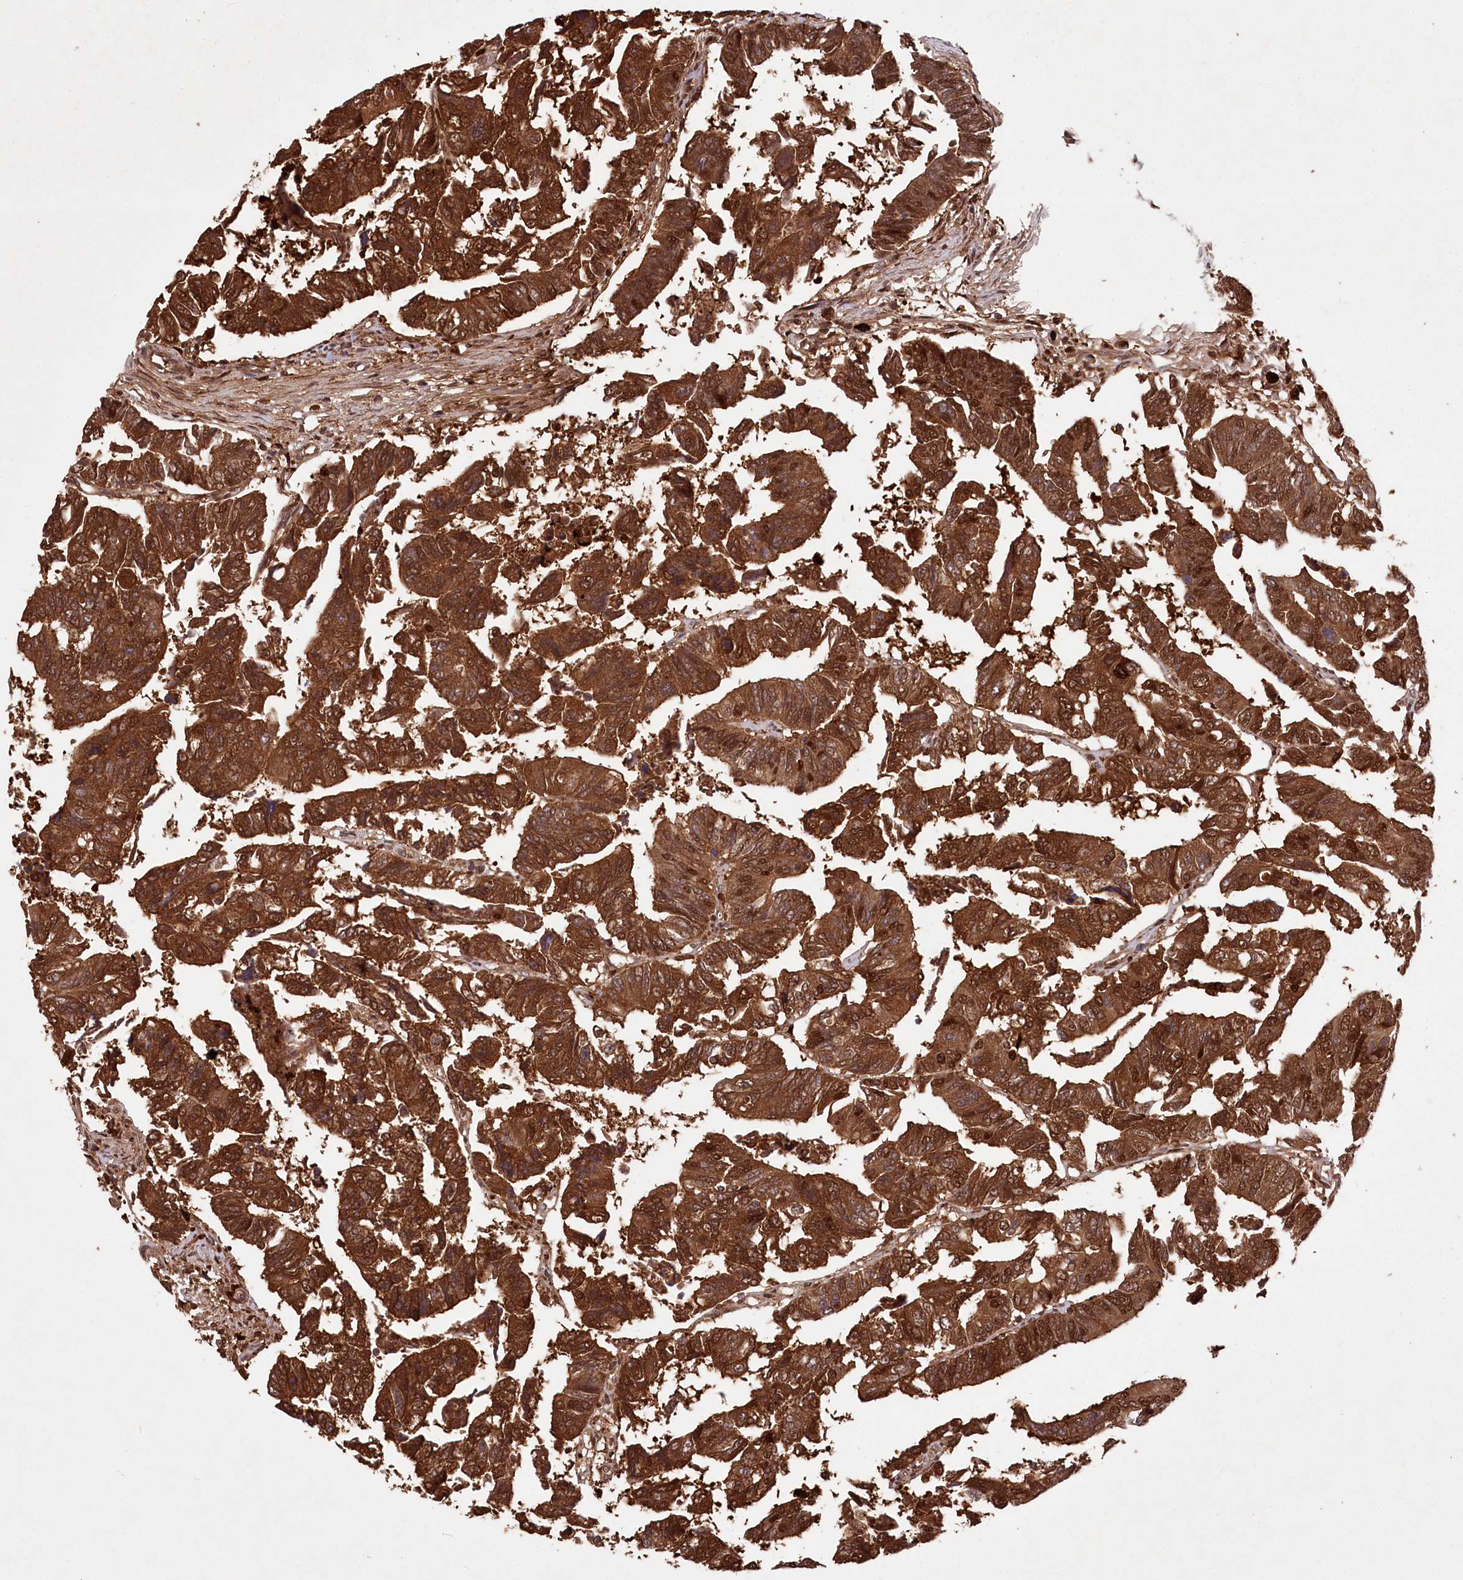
{"staining": {"intensity": "strong", "quantity": ">75%", "location": "cytoplasmic/membranous,nuclear"}, "tissue": "colorectal cancer", "cell_type": "Tumor cells", "image_type": "cancer", "snomed": [{"axis": "morphology", "description": "Adenocarcinoma, NOS"}, {"axis": "topography", "description": "Rectum"}], "caption": "Colorectal adenocarcinoma stained for a protein (brown) shows strong cytoplasmic/membranous and nuclear positive positivity in about >75% of tumor cells.", "gene": "LSG1", "patient": {"sex": "female", "age": 65}}